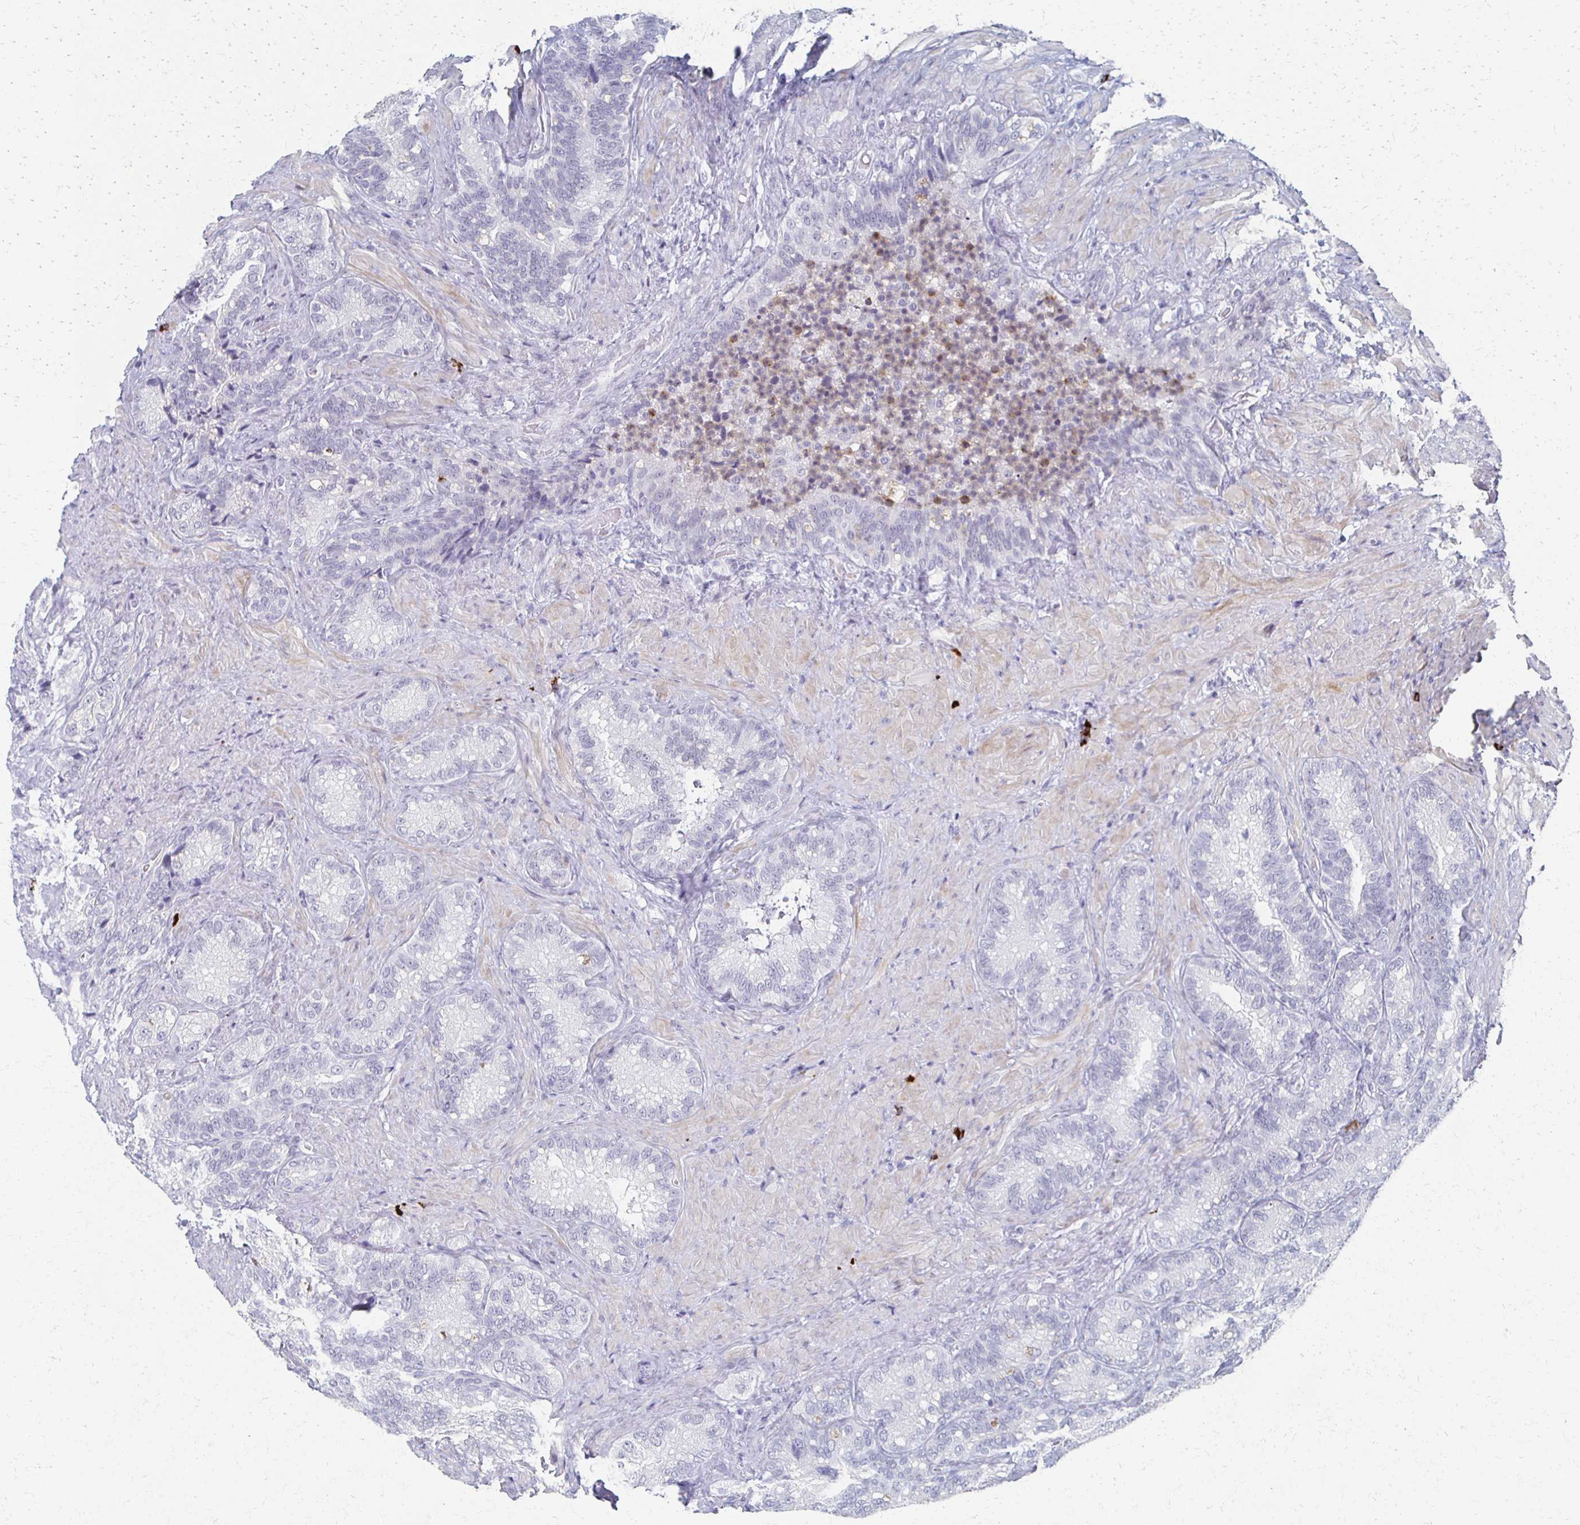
{"staining": {"intensity": "negative", "quantity": "none", "location": "none"}, "tissue": "seminal vesicle", "cell_type": "Glandular cells", "image_type": "normal", "snomed": [{"axis": "morphology", "description": "Normal tissue, NOS"}, {"axis": "topography", "description": "Seminal veicle"}], "caption": "Immunohistochemical staining of normal human seminal vesicle displays no significant staining in glandular cells.", "gene": "CXCR2", "patient": {"sex": "male", "age": 68}}